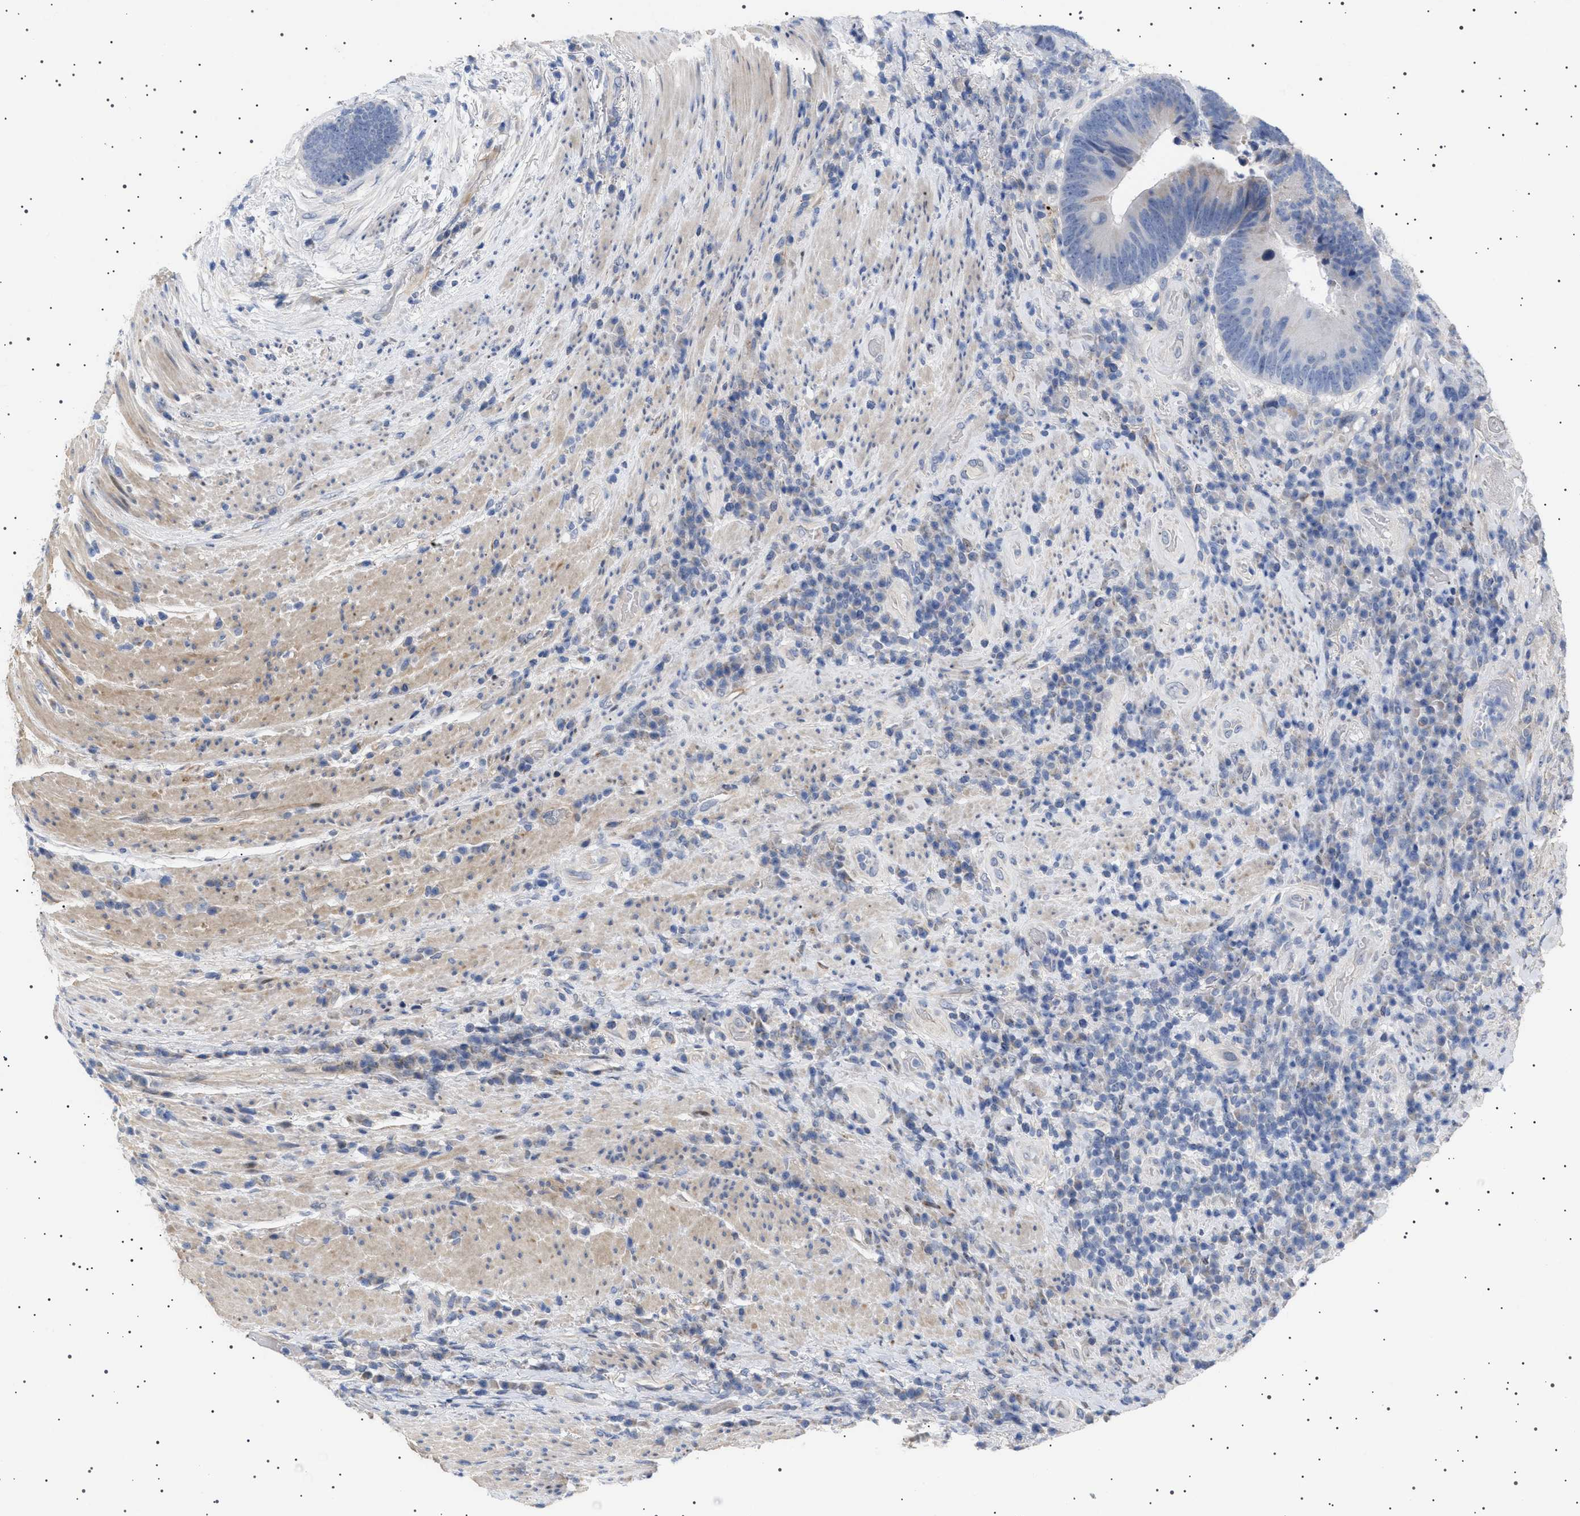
{"staining": {"intensity": "moderate", "quantity": "<25%", "location": "cytoplasmic/membranous"}, "tissue": "colorectal cancer", "cell_type": "Tumor cells", "image_type": "cancer", "snomed": [{"axis": "morphology", "description": "Adenocarcinoma, NOS"}, {"axis": "topography", "description": "Rectum"}], "caption": "IHC (DAB) staining of human adenocarcinoma (colorectal) exhibits moderate cytoplasmic/membranous protein positivity in approximately <25% of tumor cells.", "gene": "HTR1A", "patient": {"sex": "female", "age": 89}}